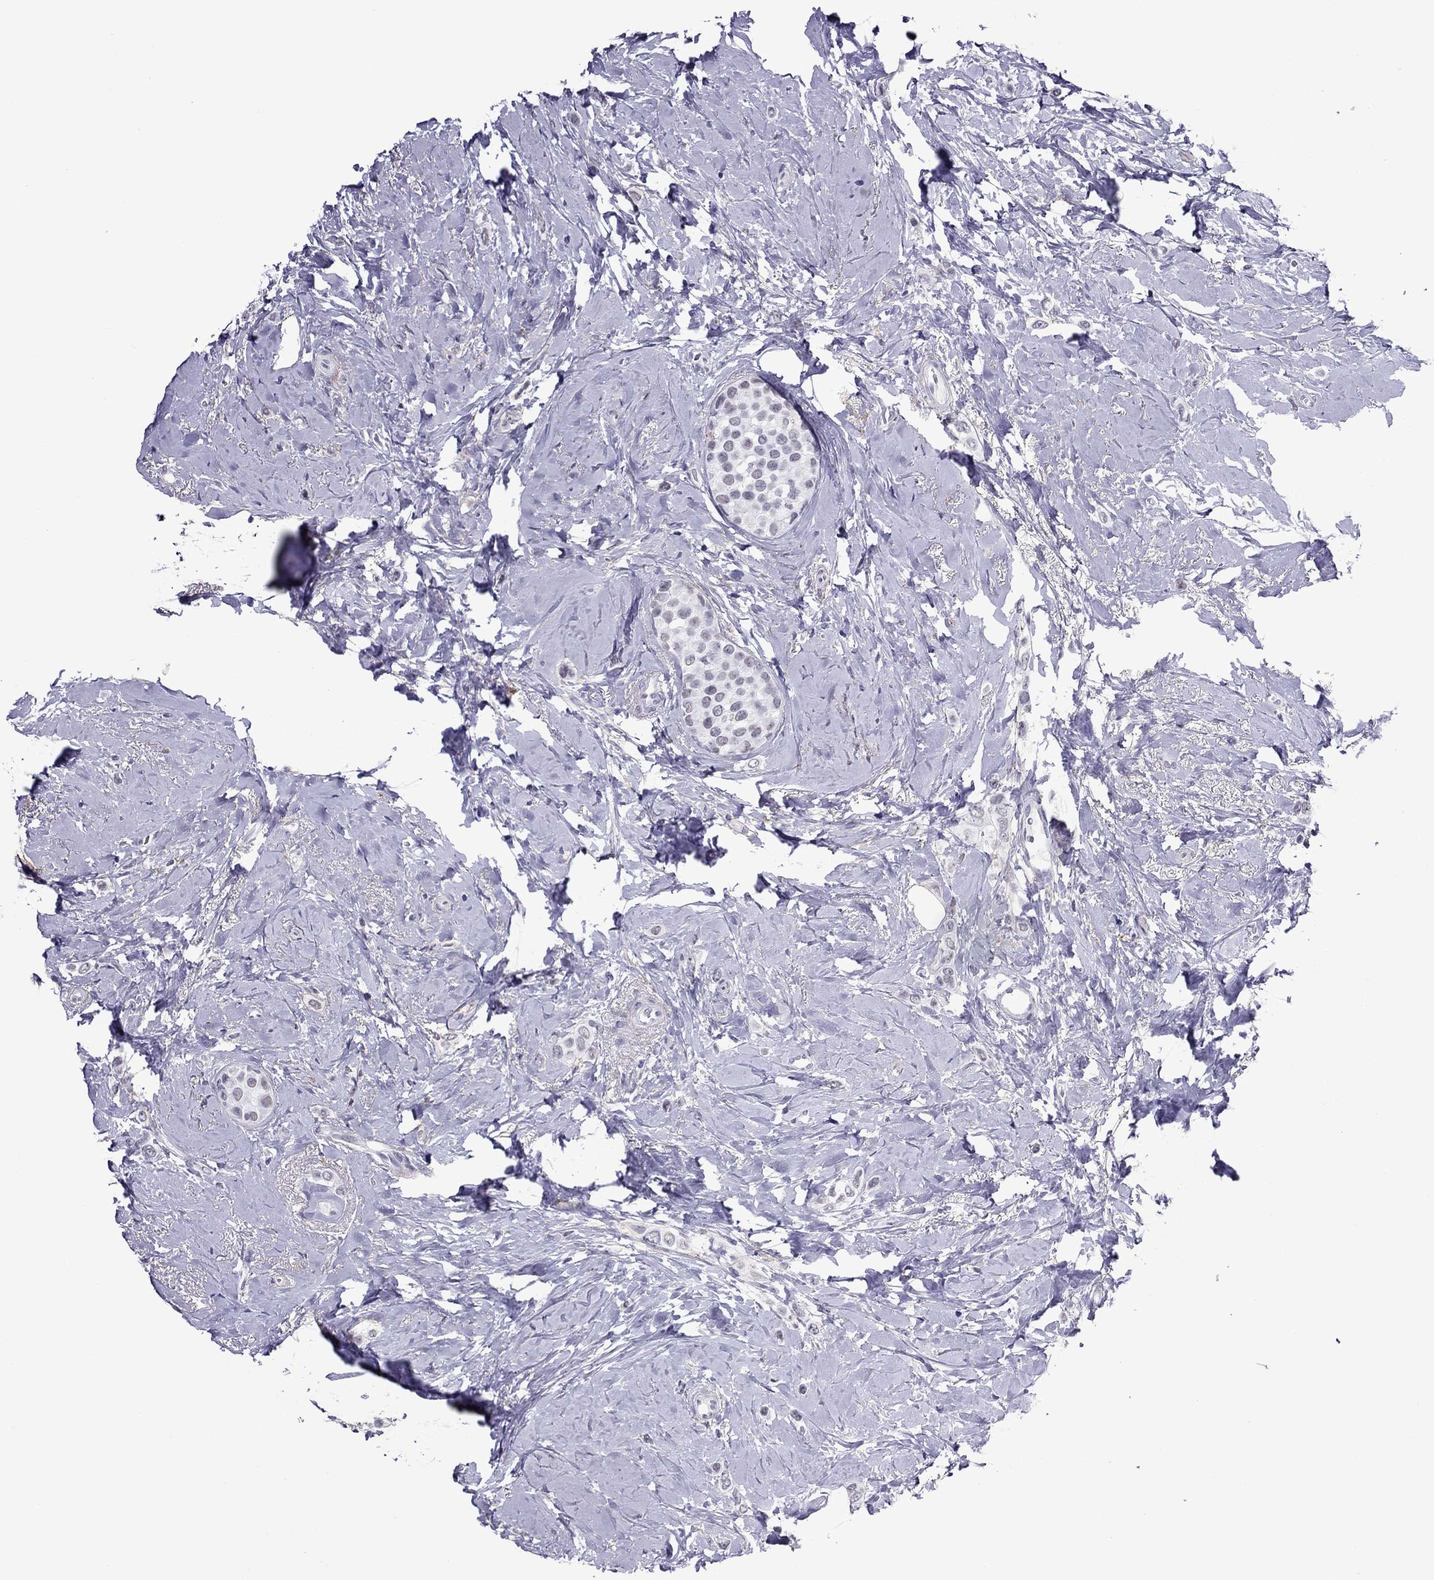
{"staining": {"intensity": "negative", "quantity": "none", "location": "none"}, "tissue": "breast cancer", "cell_type": "Tumor cells", "image_type": "cancer", "snomed": [{"axis": "morphology", "description": "Lobular carcinoma"}, {"axis": "topography", "description": "Breast"}], "caption": "Human breast cancer (lobular carcinoma) stained for a protein using IHC shows no positivity in tumor cells.", "gene": "ZNF646", "patient": {"sex": "female", "age": 66}}